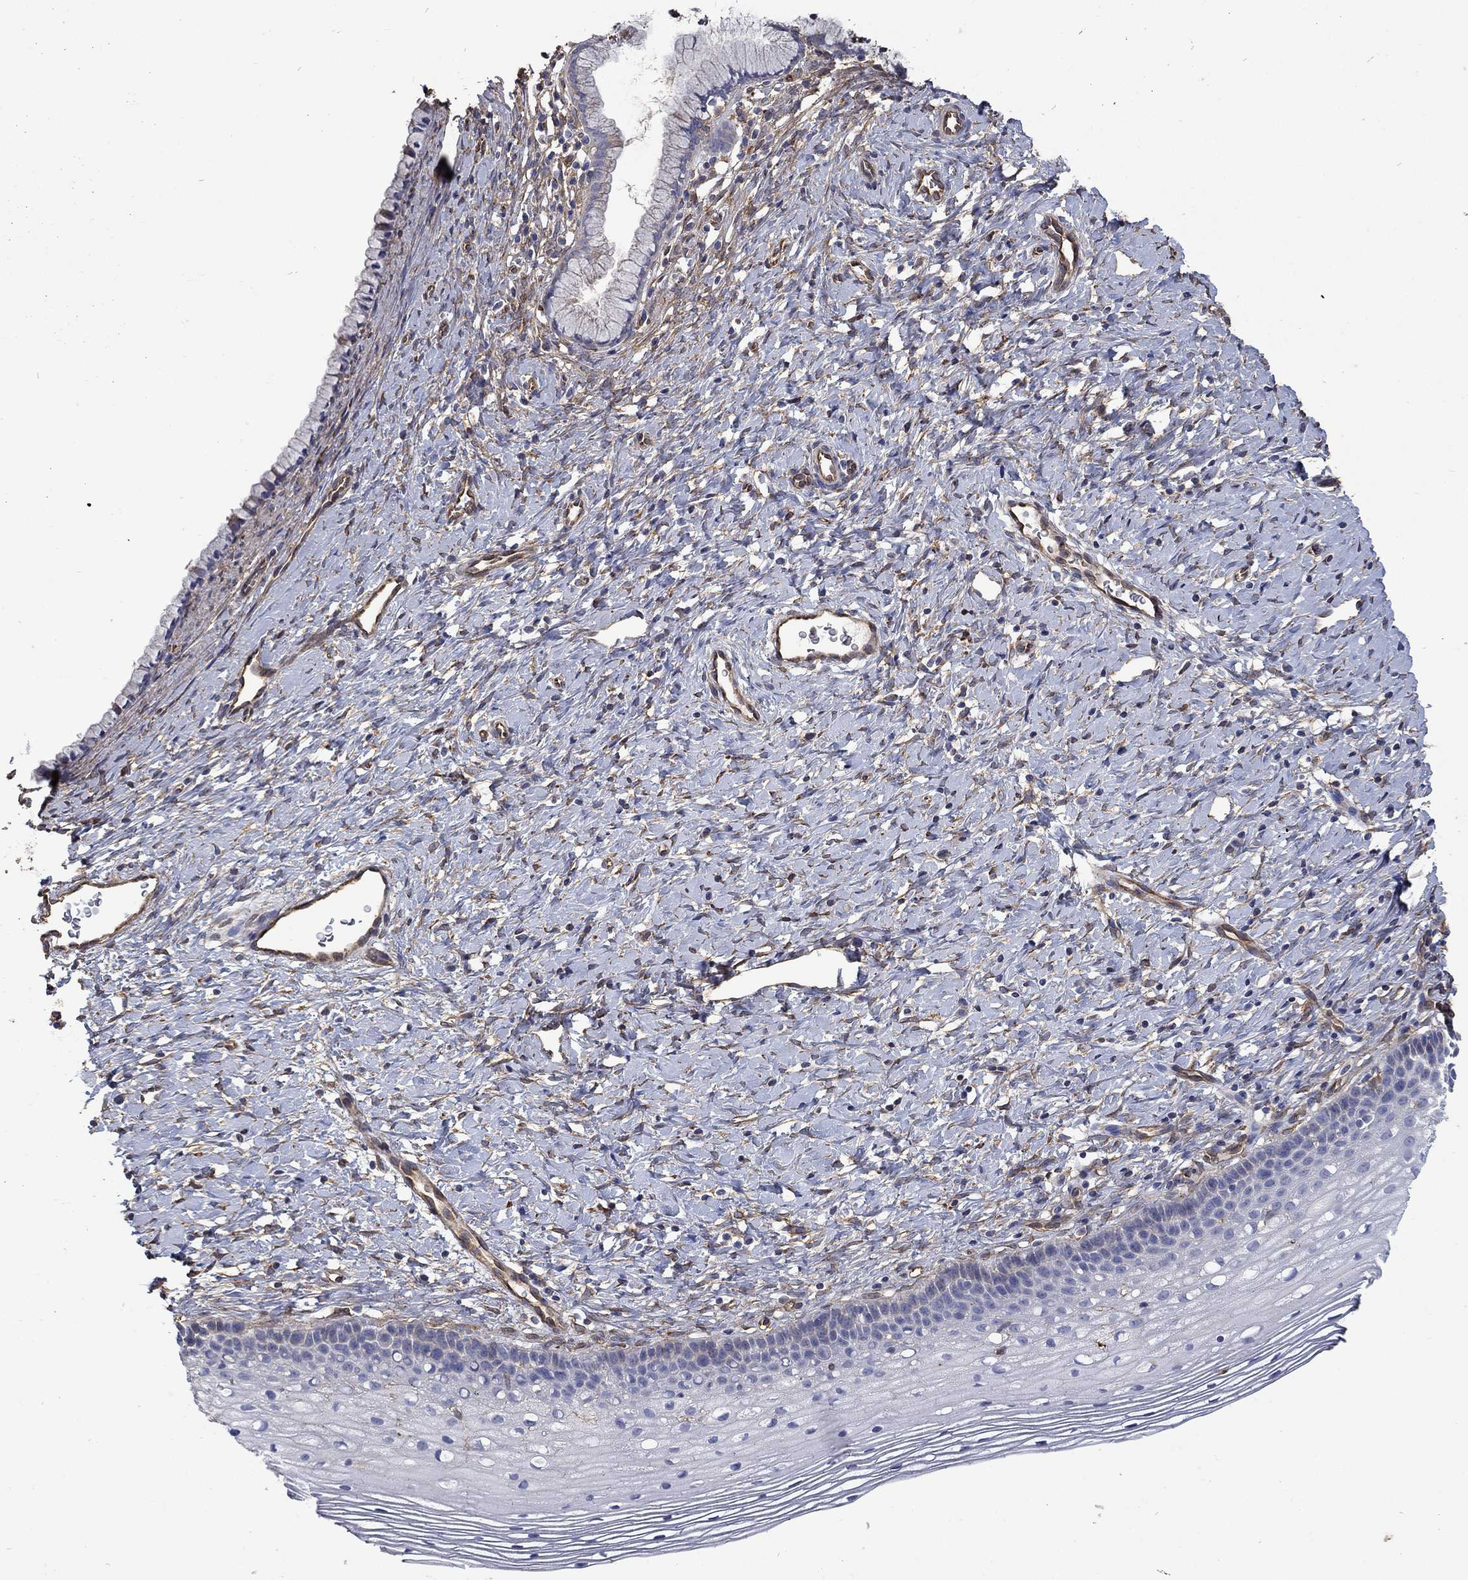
{"staining": {"intensity": "negative", "quantity": "none", "location": "none"}, "tissue": "cervix", "cell_type": "Glandular cells", "image_type": "normal", "snomed": [{"axis": "morphology", "description": "Normal tissue, NOS"}, {"axis": "topography", "description": "Cervix"}], "caption": "Protein analysis of benign cervix reveals no significant staining in glandular cells.", "gene": "DPYSL2", "patient": {"sex": "female", "age": 39}}